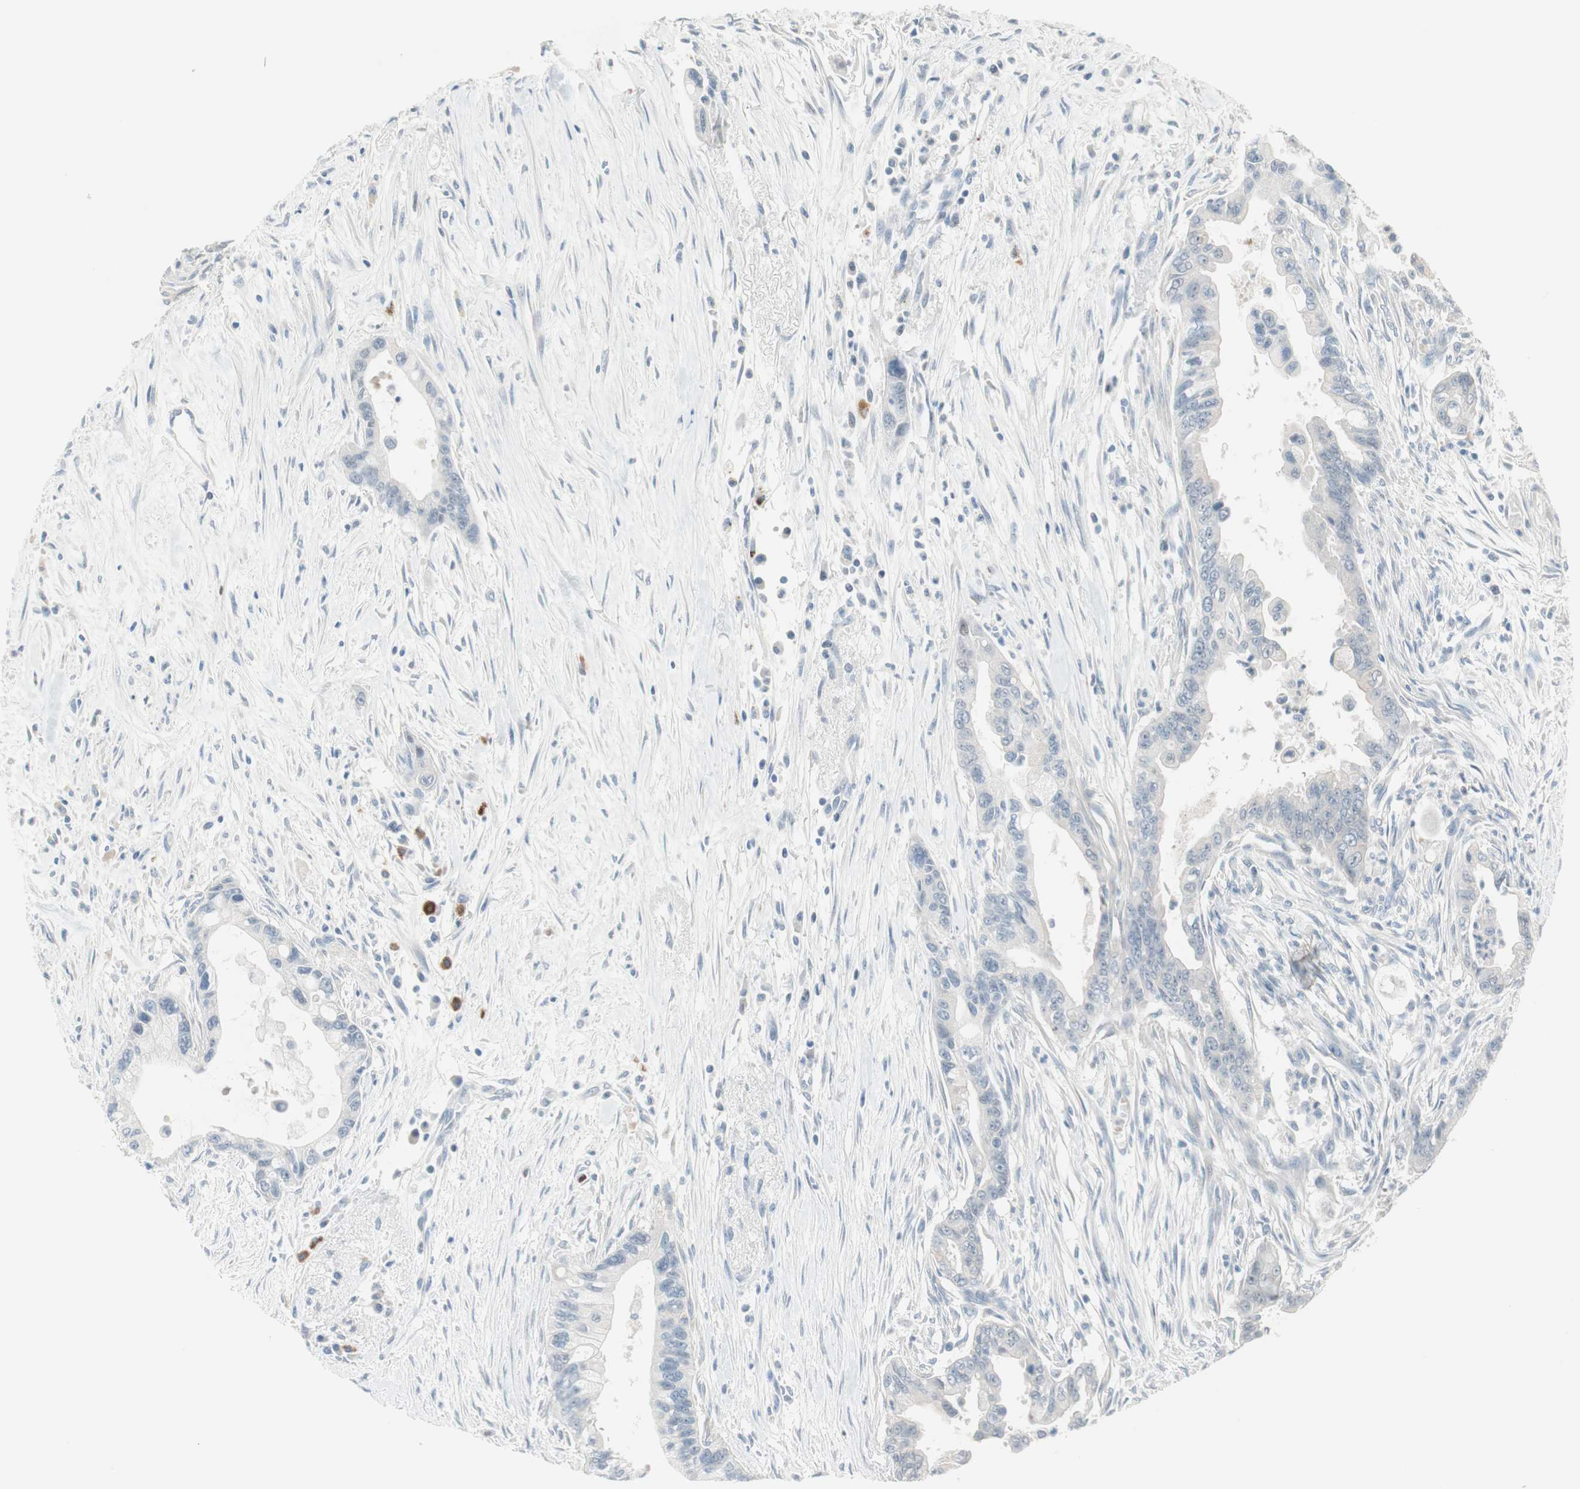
{"staining": {"intensity": "negative", "quantity": "none", "location": "none"}, "tissue": "pancreatic cancer", "cell_type": "Tumor cells", "image_type": "cancer", "snomed": [{"axis": "morphology", "description": "Adenocarcinoma, NOS"}, {"axis": "topography", "description": "Pancreas"}], "caption": "Immunohistochemistry (IHC) of human pancreatic adenocarcinoma shows no positivity in tumor cells.", "gene": "PDZK1", "patient": {"sex": "male", "age": 70}}